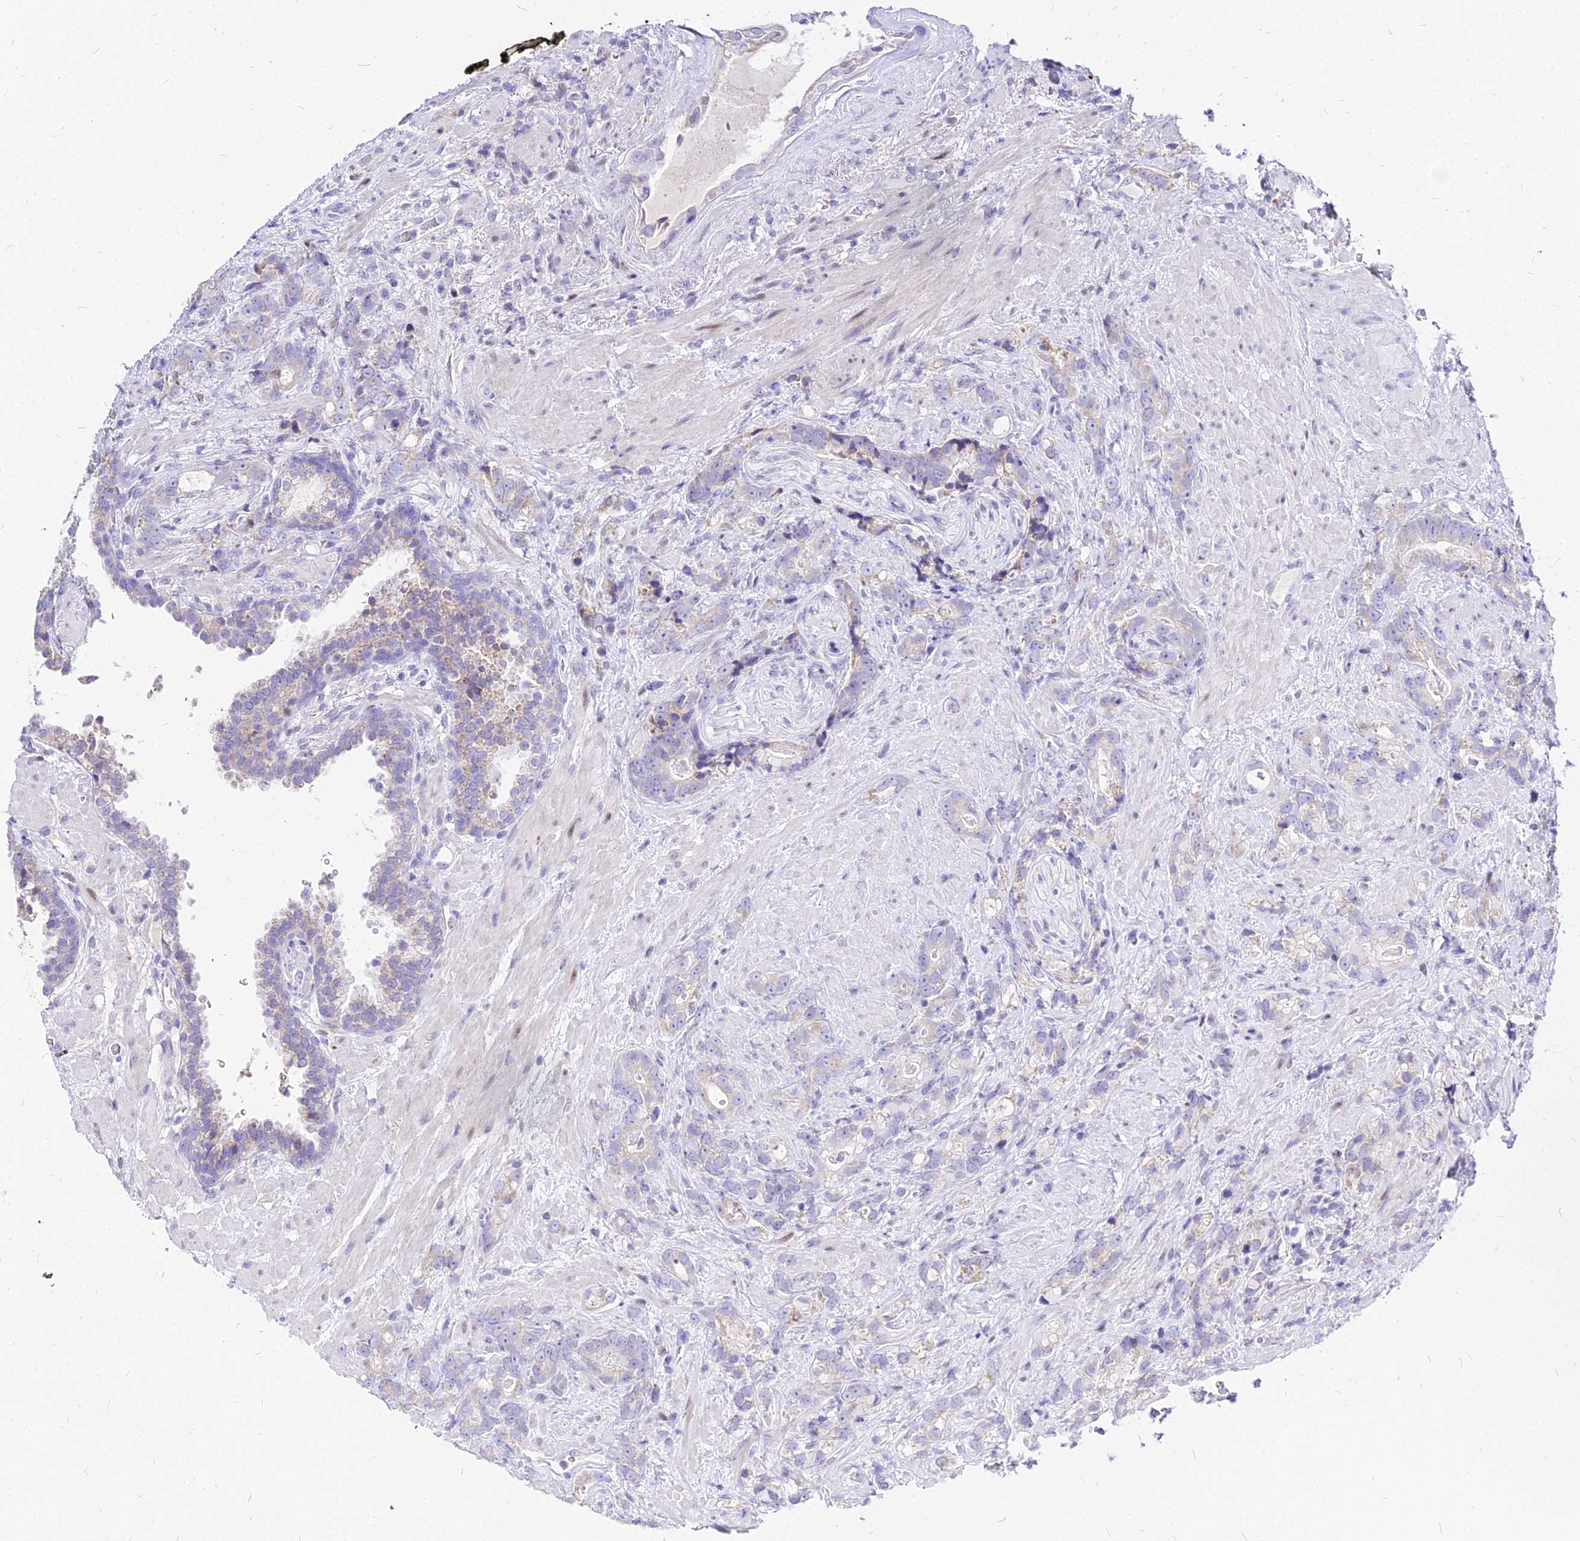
{"staining": {"intensity": "negative", "quantity": "none", "location": "none"}, "tissue": "prostate cancer", "cell_type": "Tumor cells", "image_type": "cancer", "snomed": [{"axis": "morphology", "description": "Adenocarcinoma, High grade"}, {"axis": "topography", "description": "Prostate"}], "caption": "This image is of prostate cancer stained with IHC to label a protein in brown with the nuclei are counter-stained blue. There is no staining in tumor cells. (Brightfield microscopy of DAB immunohistochemistry (IHC) at high magnification).", "gene": "CARD18", "patient": {"sex": "male", "age": 74}}